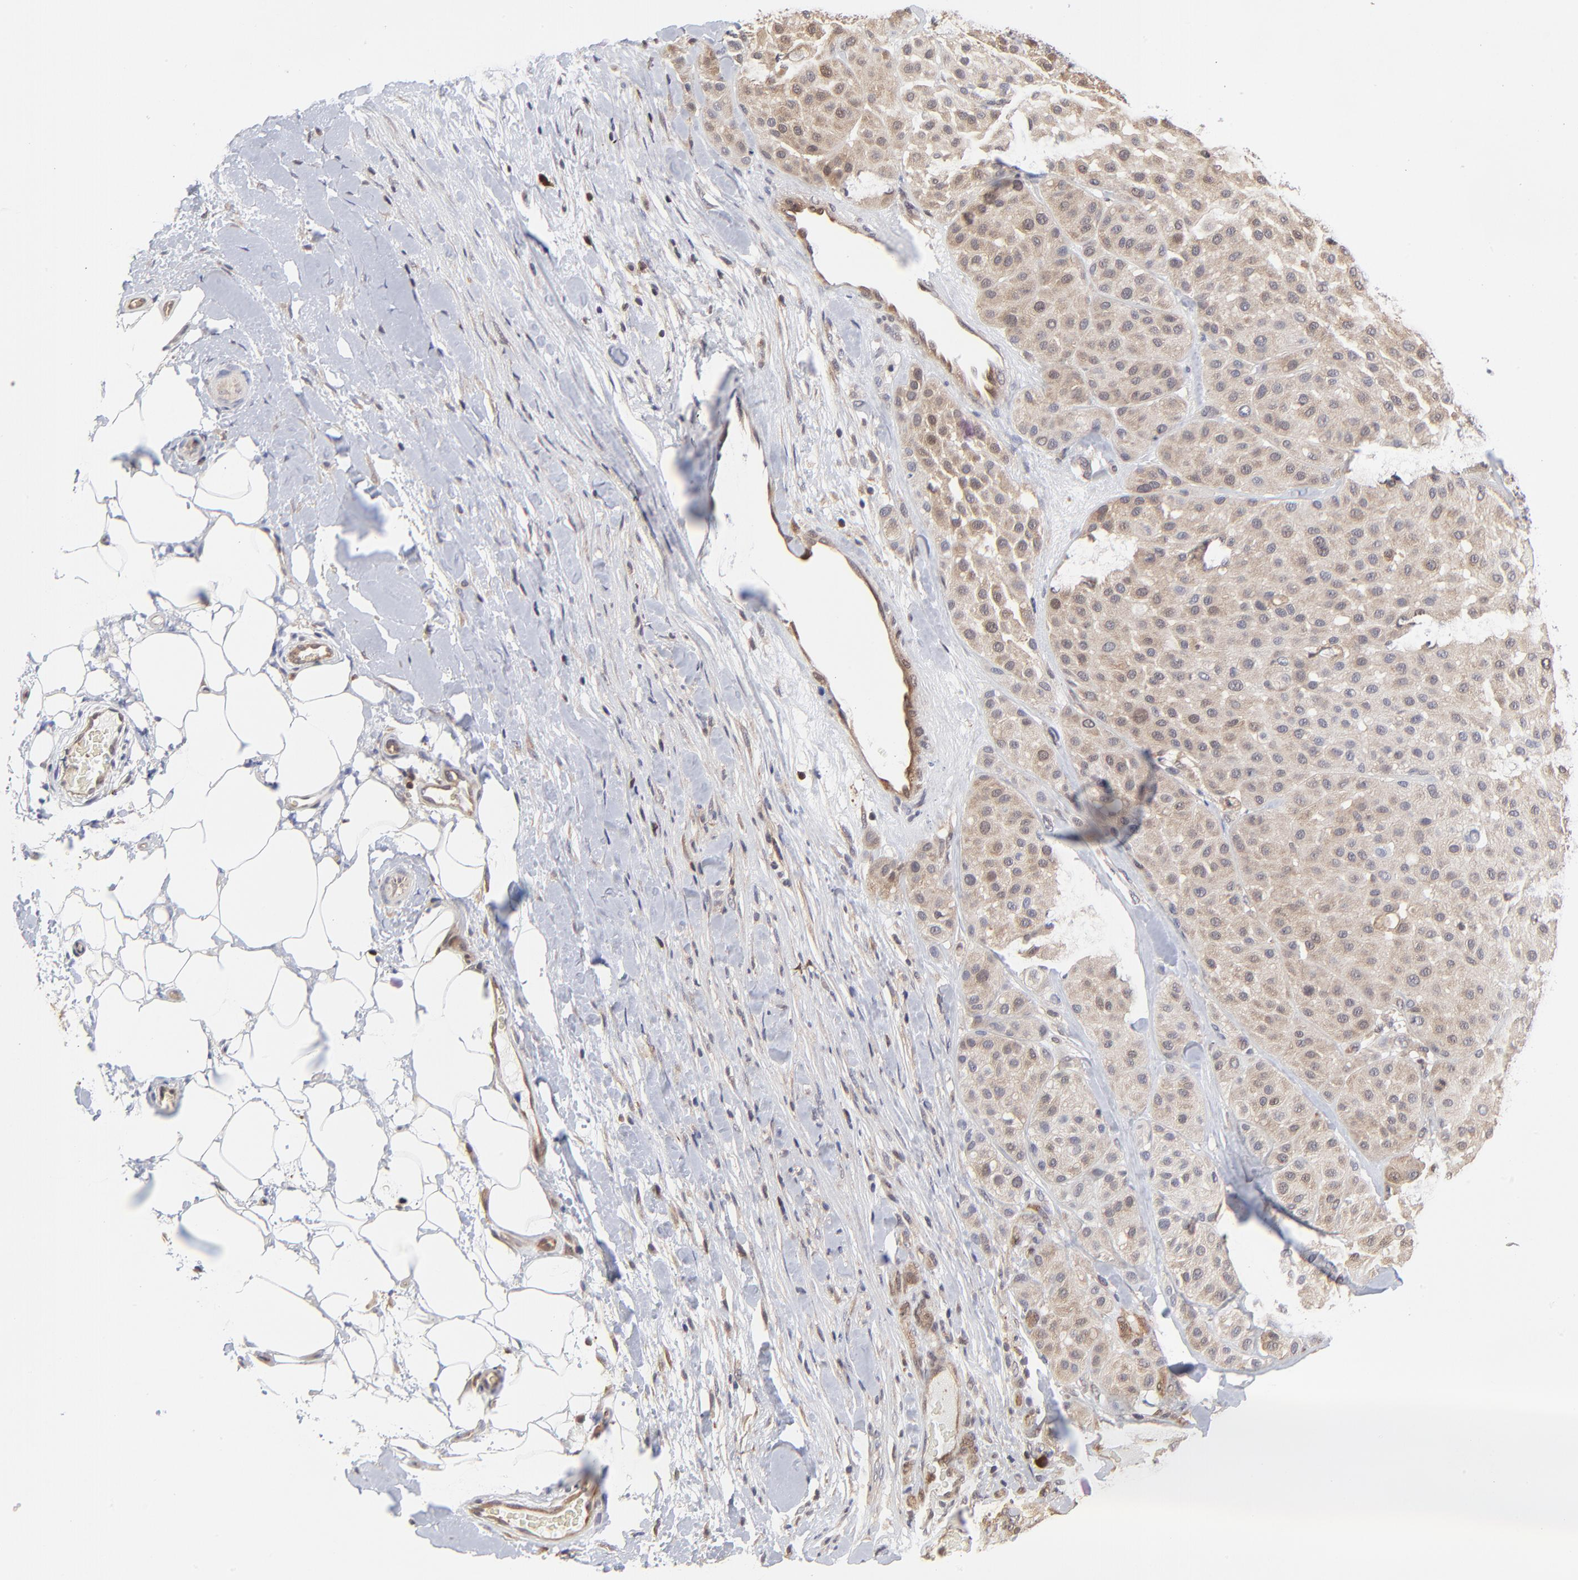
{"staining": {"intensity": "weak", "quantity": "<25%", "location": "cytoplasmic/membranous"}, "tissue": "melanoma", "cell_type": "Tumor cells", "image_type": "cancer", "snomed": [{"axis": "morphology", "description": "Normal tissue, NOS"}, {"axis": "morphology", "description": "Malignant melanoma, Metastatic site"}, {"axis": "topography", "description": "Skin"}], "caption": "Malignant melanoma (metastatic site) was stained to show a protein in brown. There is no significant expression in tumor cells.", "gene": "CASP3", "patient": {"sex": "male", "age": 41}}